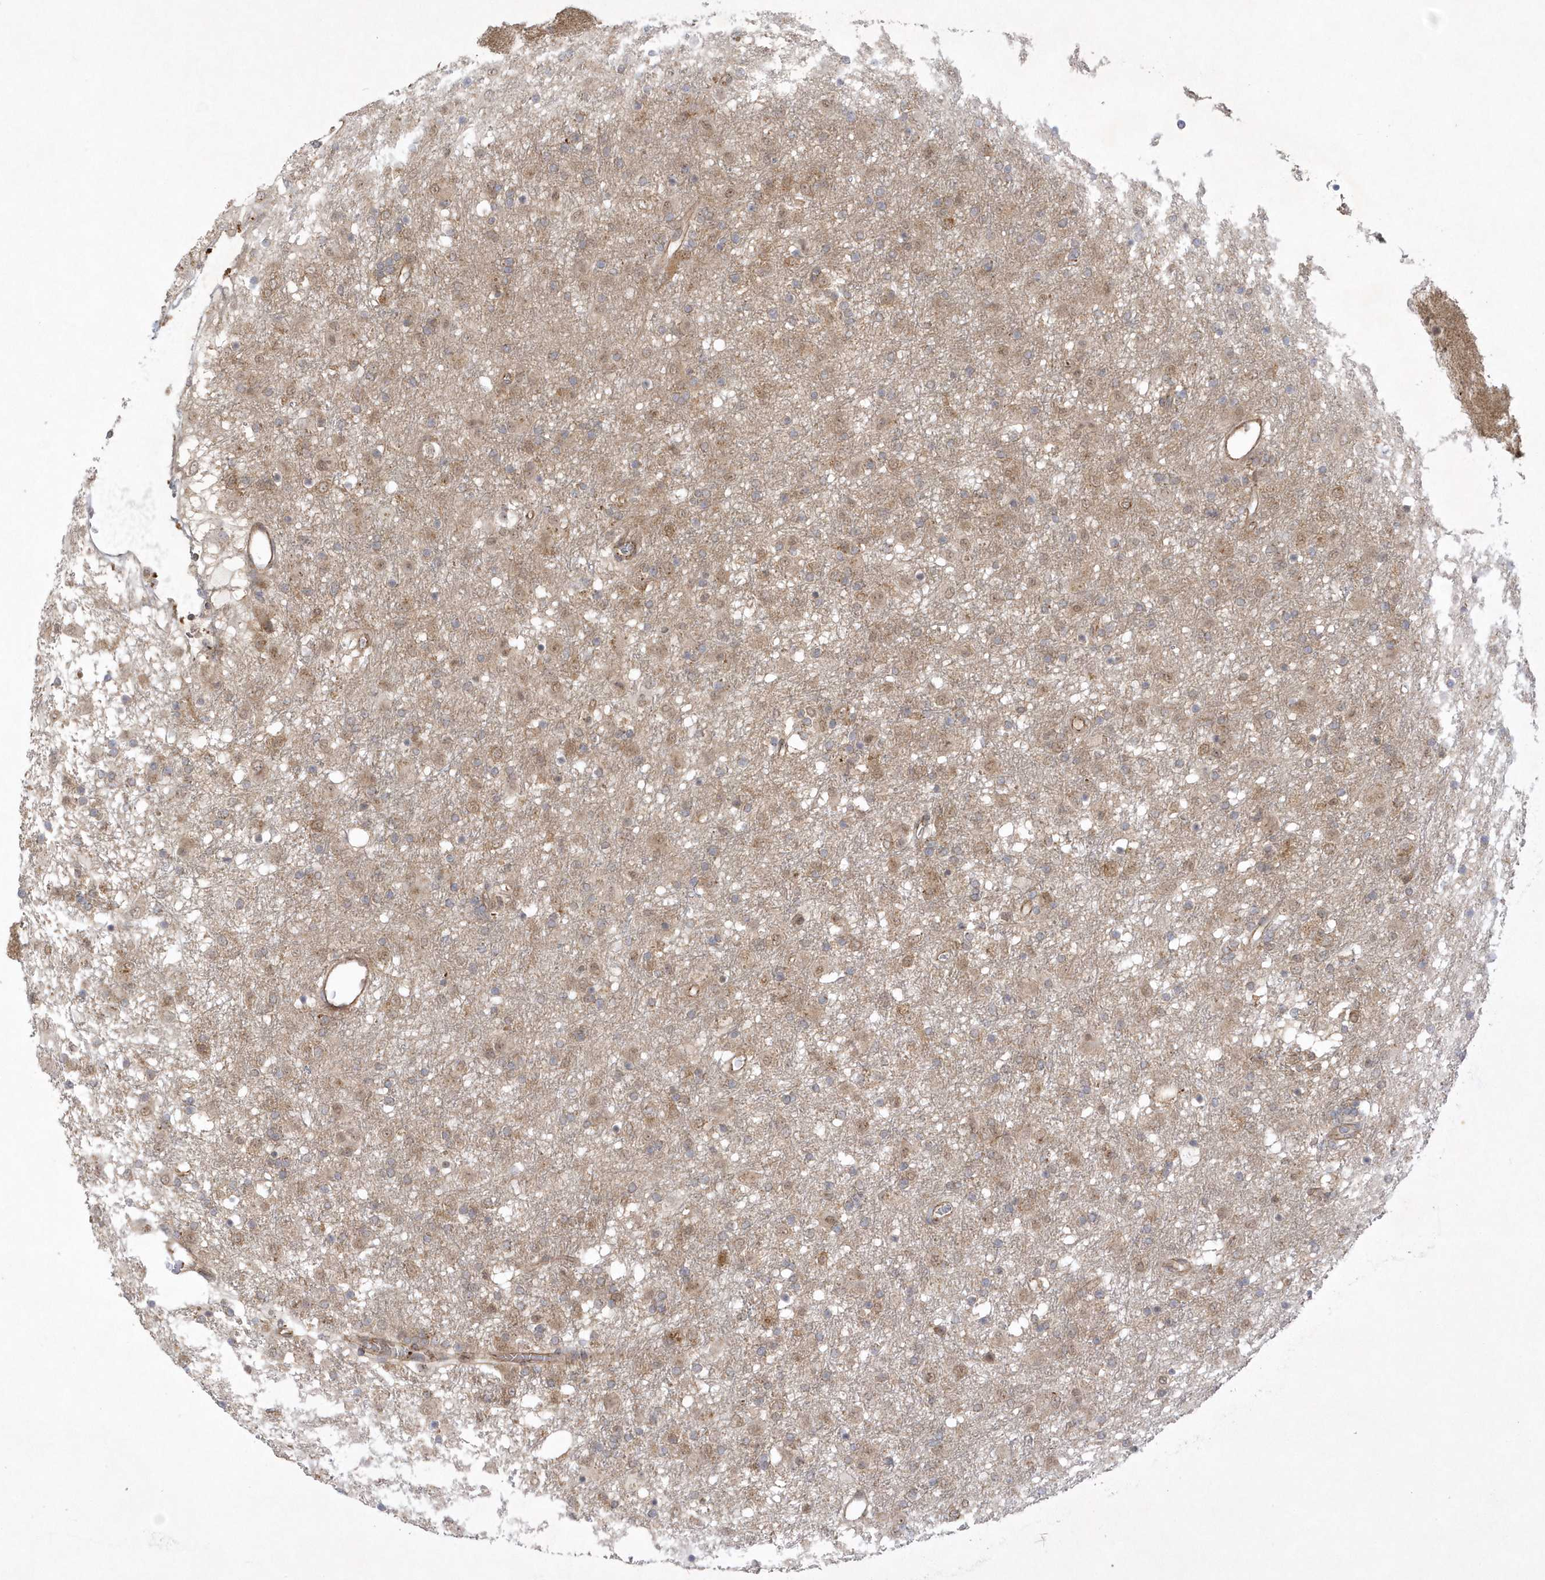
{"staining": {"intensity": "moderate", "quantity": "25%-75%", "location": "cytoplasmic/membranous,nuclear"}, "tissue": "glioma", "cell_type": "Tumor cells", "image_type": "cancer", "snomed": [{"axis": "morphology", "description": "Glioma, malignant, Low grade"}, {"axis": "topography", "description": "Brain"}], "caption": "Immunohistochemistry (IHC) (DAB (3,3'-diaminobenzidine)) staining of glioma demonstrates moderate cytoplasmic/membranous and nuclear protein expression in approximately 25%-75% of tumor cells. Using DAB (brown) and hematoxylin (blue) stains, captured at high magnification using brightfield microscopy.", "gene": "NAF1", "patient": {"sex": "male", "age": 65}}